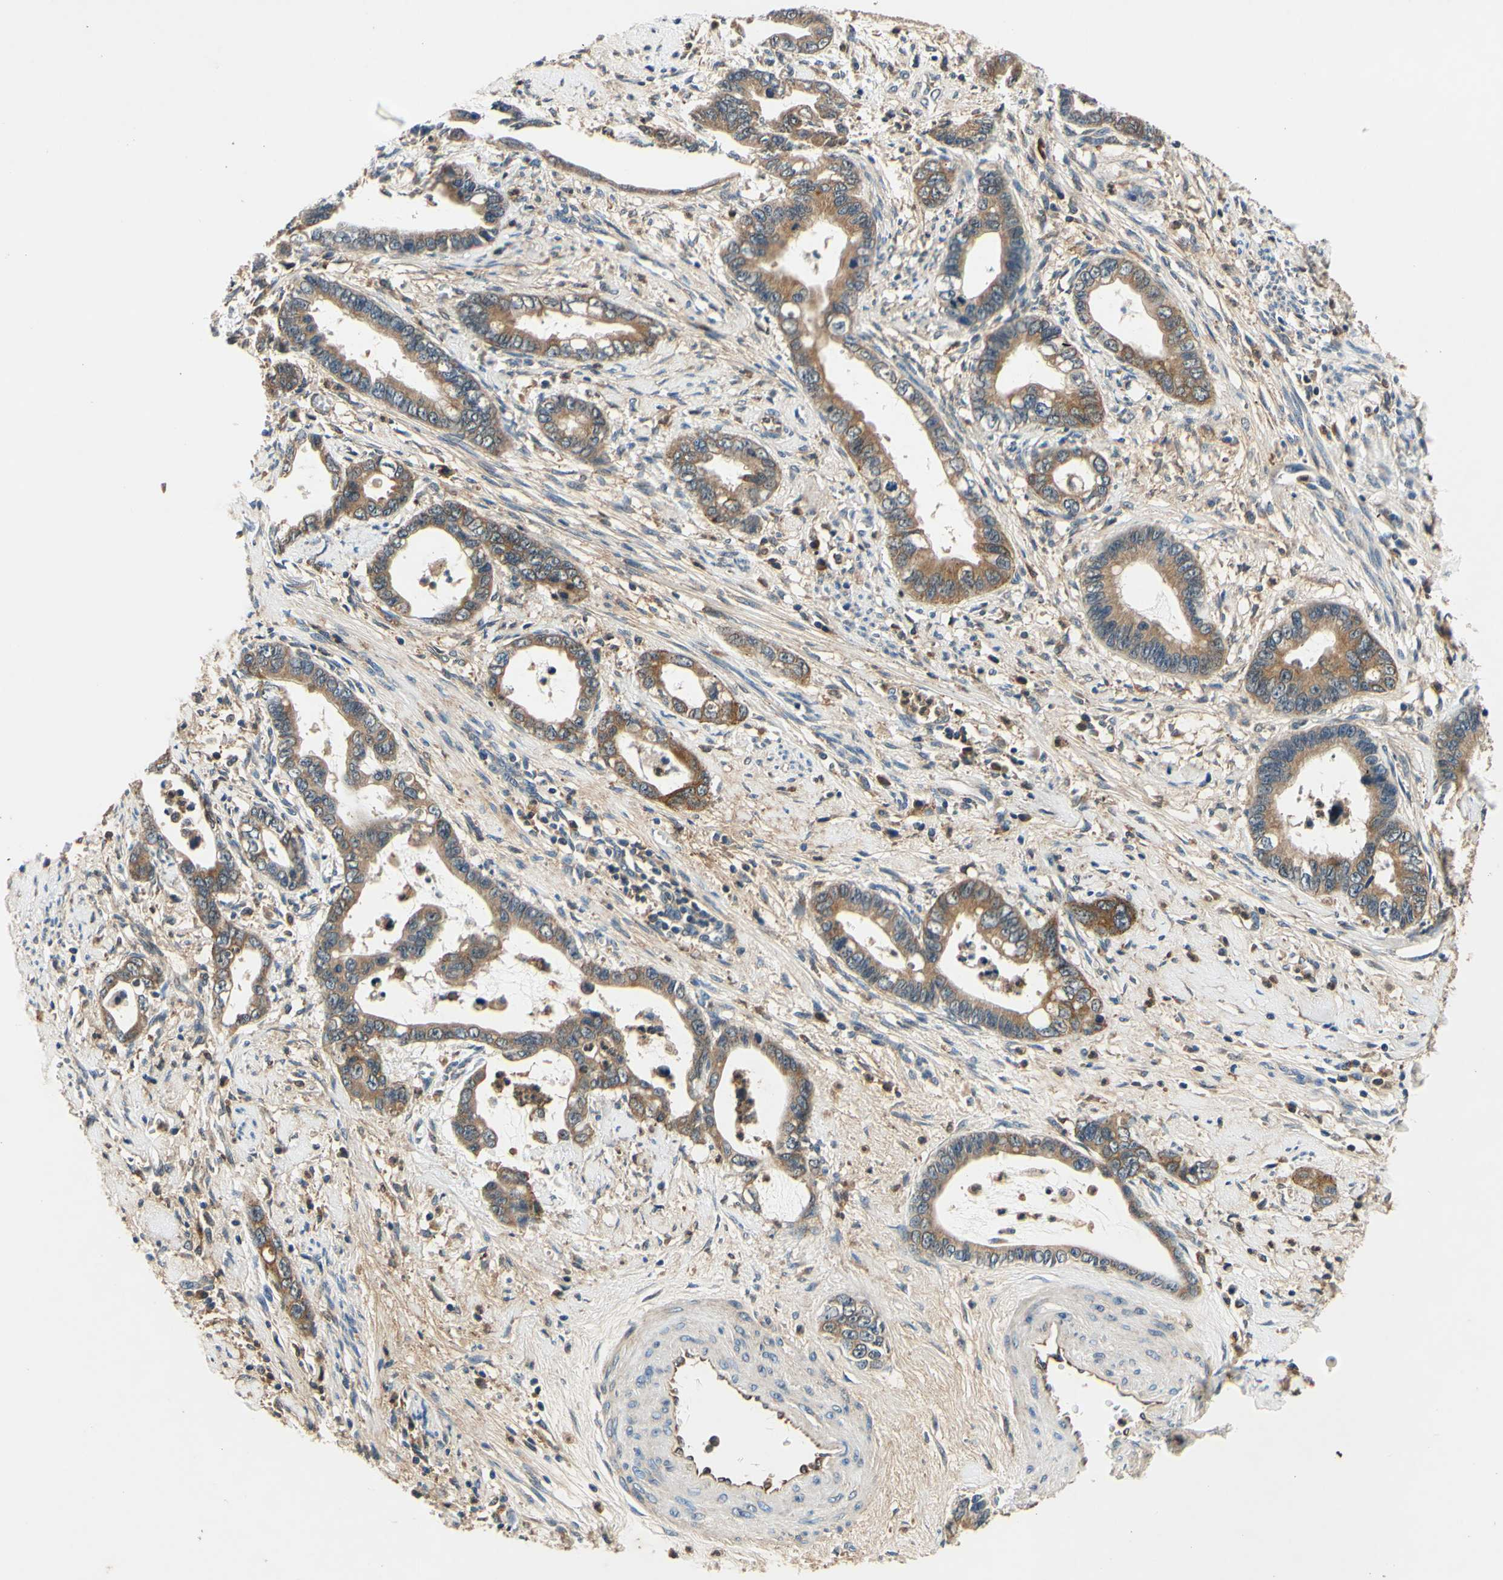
{"staining": {"intensity": "moderate", "quantity": ">75%", "location": "cytoplasmic/membranous"}, "tissue": "cervical cancer", "cell_type": "Tumor cells", "image_type": "cancer", "snomed": [{"axis": "morphology", "description": "Adenocarcinoma, NOS"}, {"axis": "topography", "description": "Cervix"}], "caption": "Human cervical adenocarcinoma stained with a brown dye displays moderate cytoplasmic/membranous positive positivity in approximately >75% of tumor cells.", "gene": "PLA2G4A", "patient": {"sex": "female", "age": 44}}